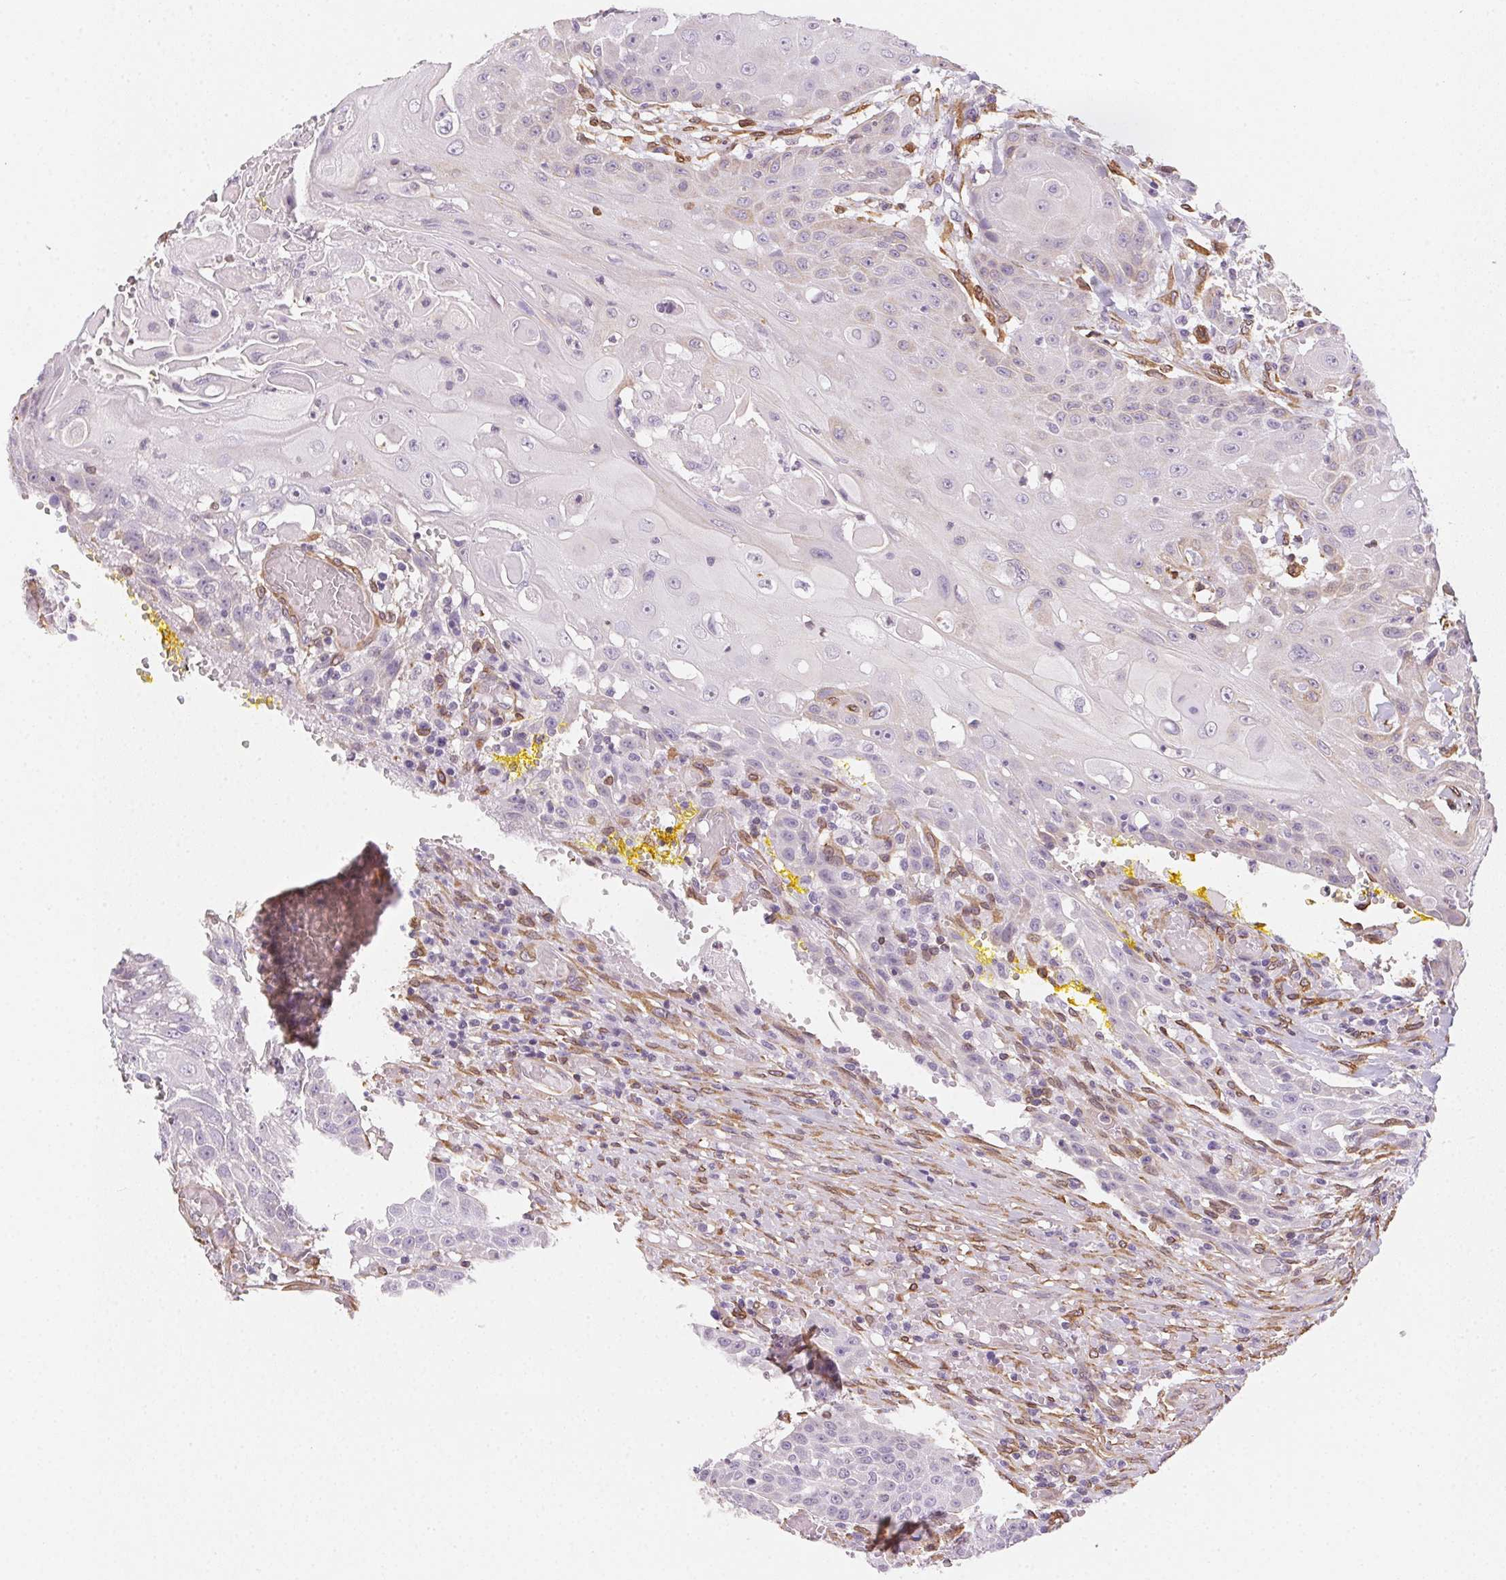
{"staining": {"intensity": "negative", "quantity": "none", "location": "none"}, "tissue": "head and neck cancer", "cell_type": "Tumor cells", "image_type": "cancer", "snomed": [{"axis": "morphology", "description": "Normal tissue, NOS"}, {"axis": "morphology", "description": "Squamous cell carcinoma, NOS"}, {"axis": "topography", "description": "Oral tissue"}, {"axis": "topography", "description": "Head-Neck"}], "caption": "A photomicrograph of squamous cell carcinoma (head and neck) stained for a protein reveals no brown staining in tumor cells.", "gene": "RSBN1", "patient": {"sex": "female", "age": 55}}